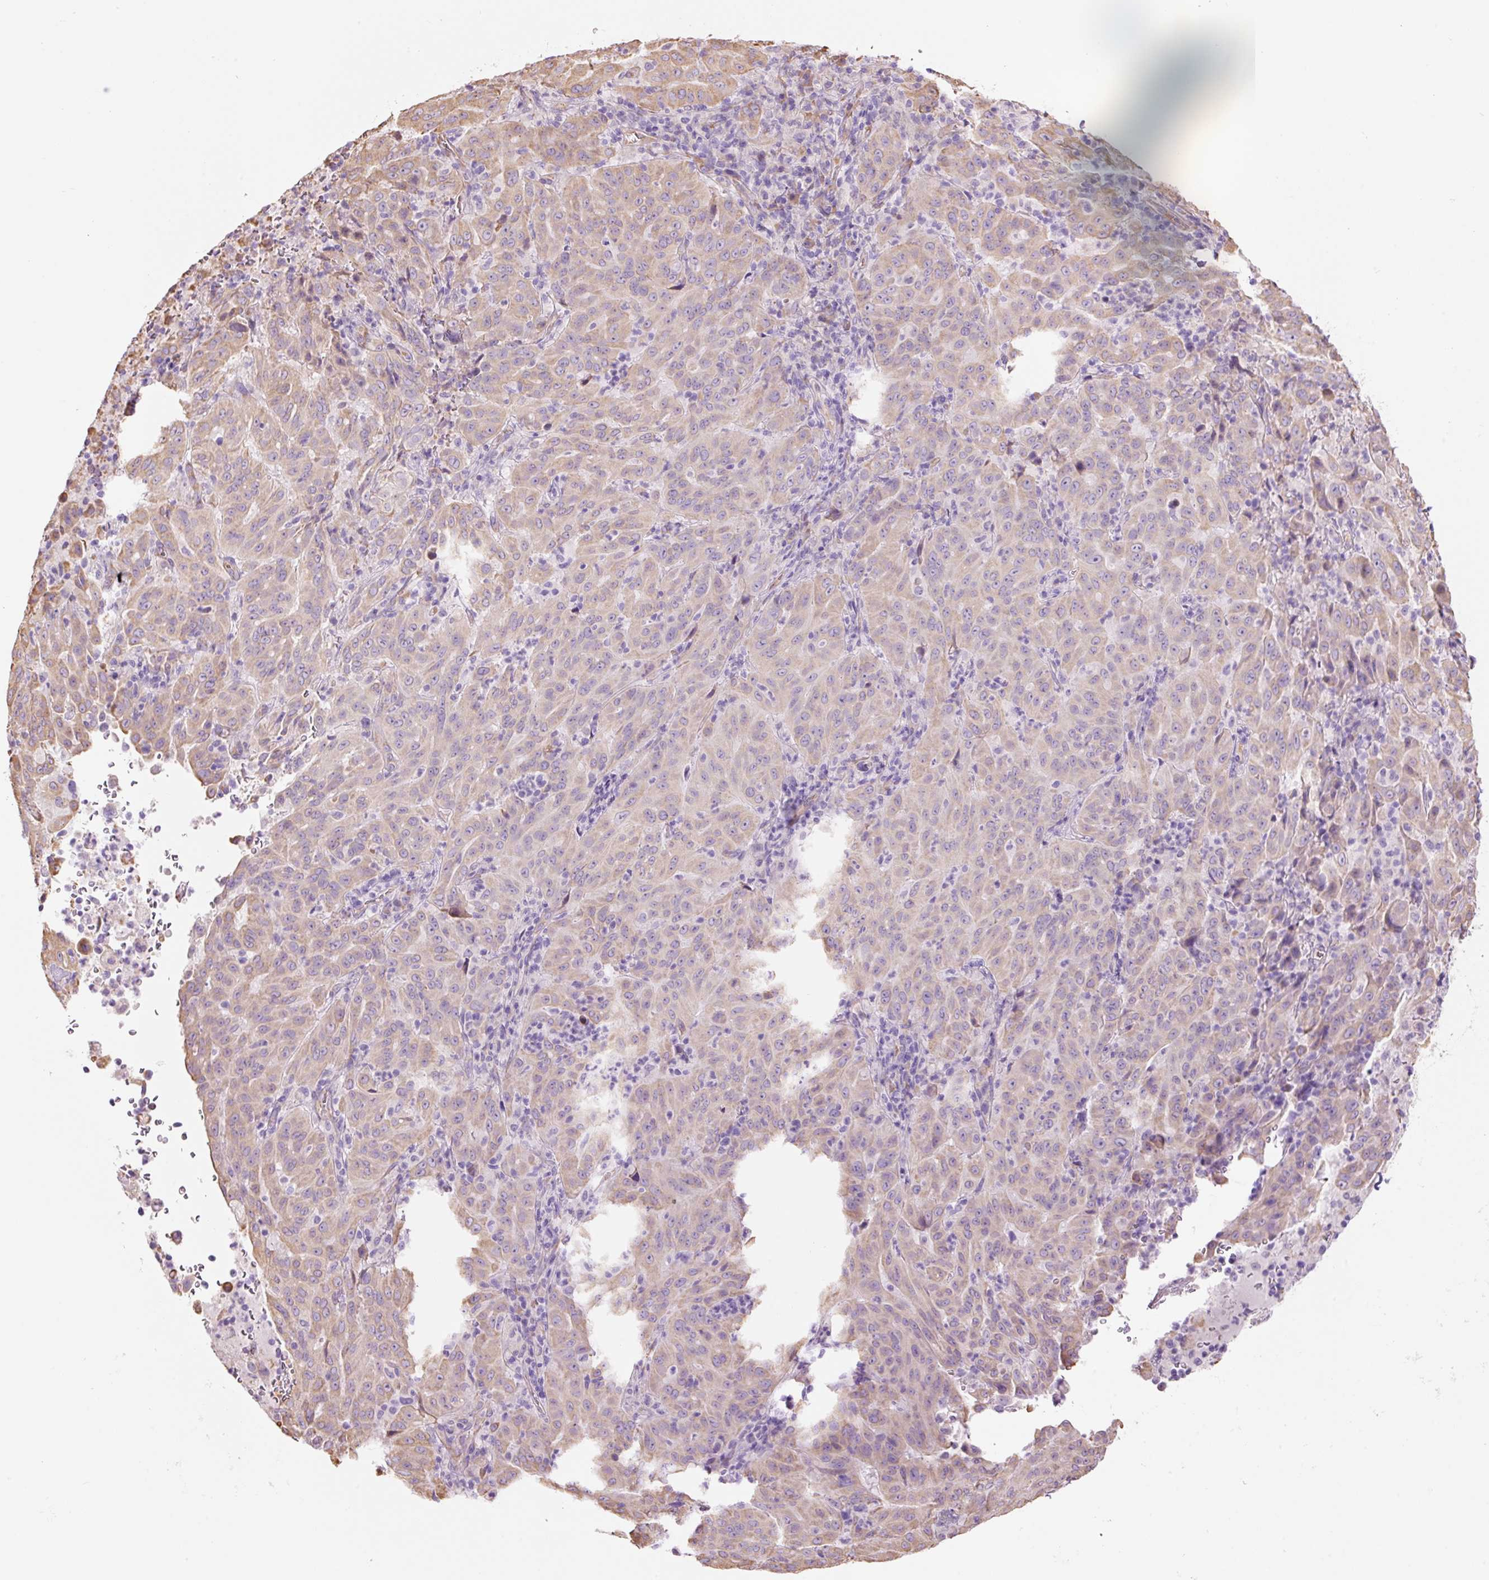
{"staining": {"intensity": "weak", "quantity": ">75%", "location": "cytoplasmic/membranous"}, "tissue": "pancreatic cancer", "cell_type": "Tumor cells", "image_type": "cancer", "snomed": [{"axis": "morphology", "description": "Adenocarcinoma, NOS"}, {"axis": "topography", "description": "Pancreas"}], "caption": "Immunohistochemical staining of adenocarcinoma (pancreatic) displays low levels of weak cytoplasmic/membranous expression in approximately >75% of tumor cells.", "gene": "GCG", "patient": {"sex": "male", "age": 63}}